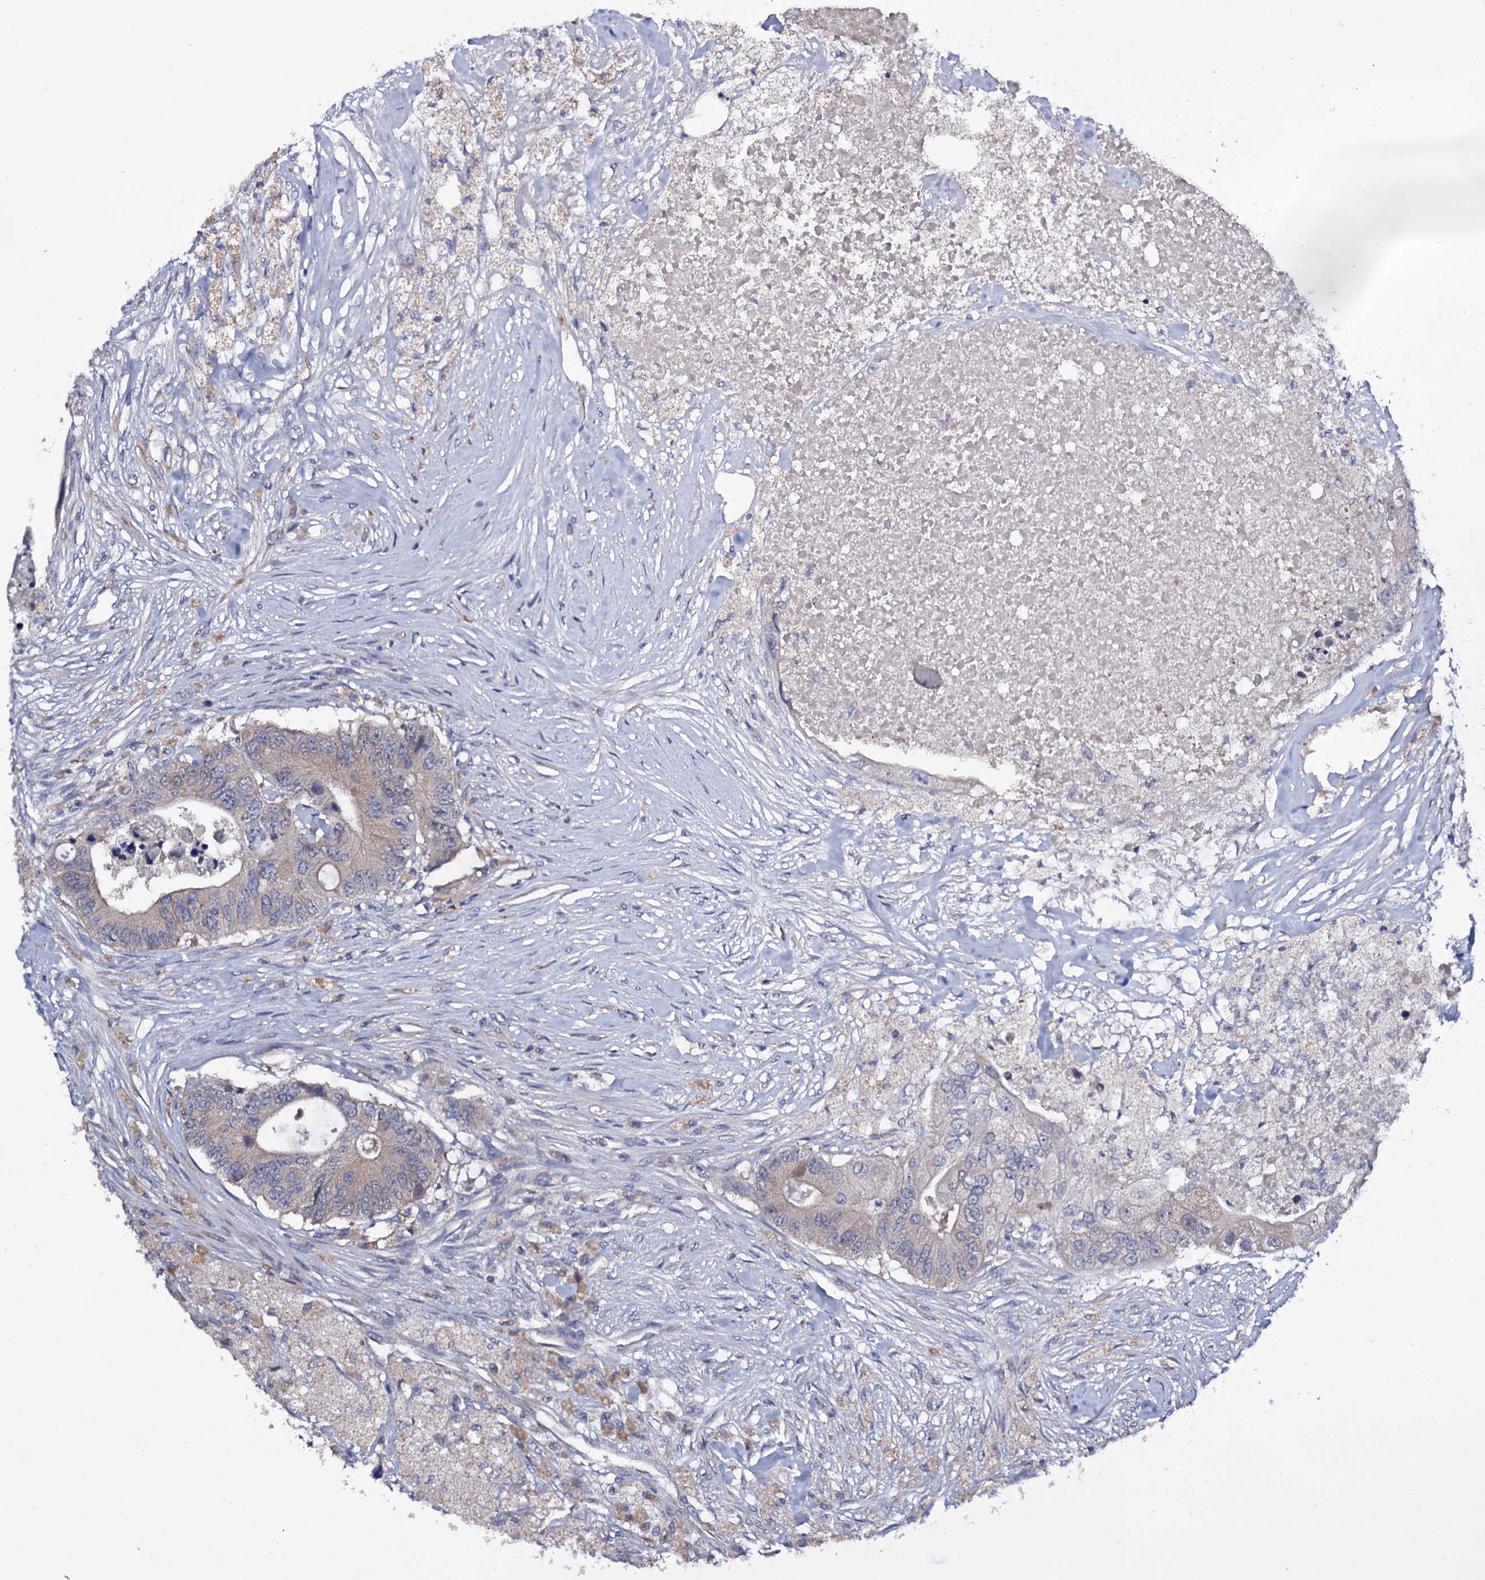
{"staining": {"intensity": "weak", "quantity": "25%-75%", "location": "cytoplasmic/membranous"}, "tissue": "colorectal cancer", "cell_type": "Tumor cells", "image_type": "cancer", "snomed": [{"axis": "morphology", "description": "Adenocarcinoma, NOS"}, {"axis": "topography", "description": "Colon"}], "caption": "Immunohistochemical staining of colorectal cancer shows low levels of weak cytoplasmic/membranous expression in approximately 25%-75% of tumor cells.", "gene": "BCL2L14", "patient": {"sex": "male", "age": 71}}